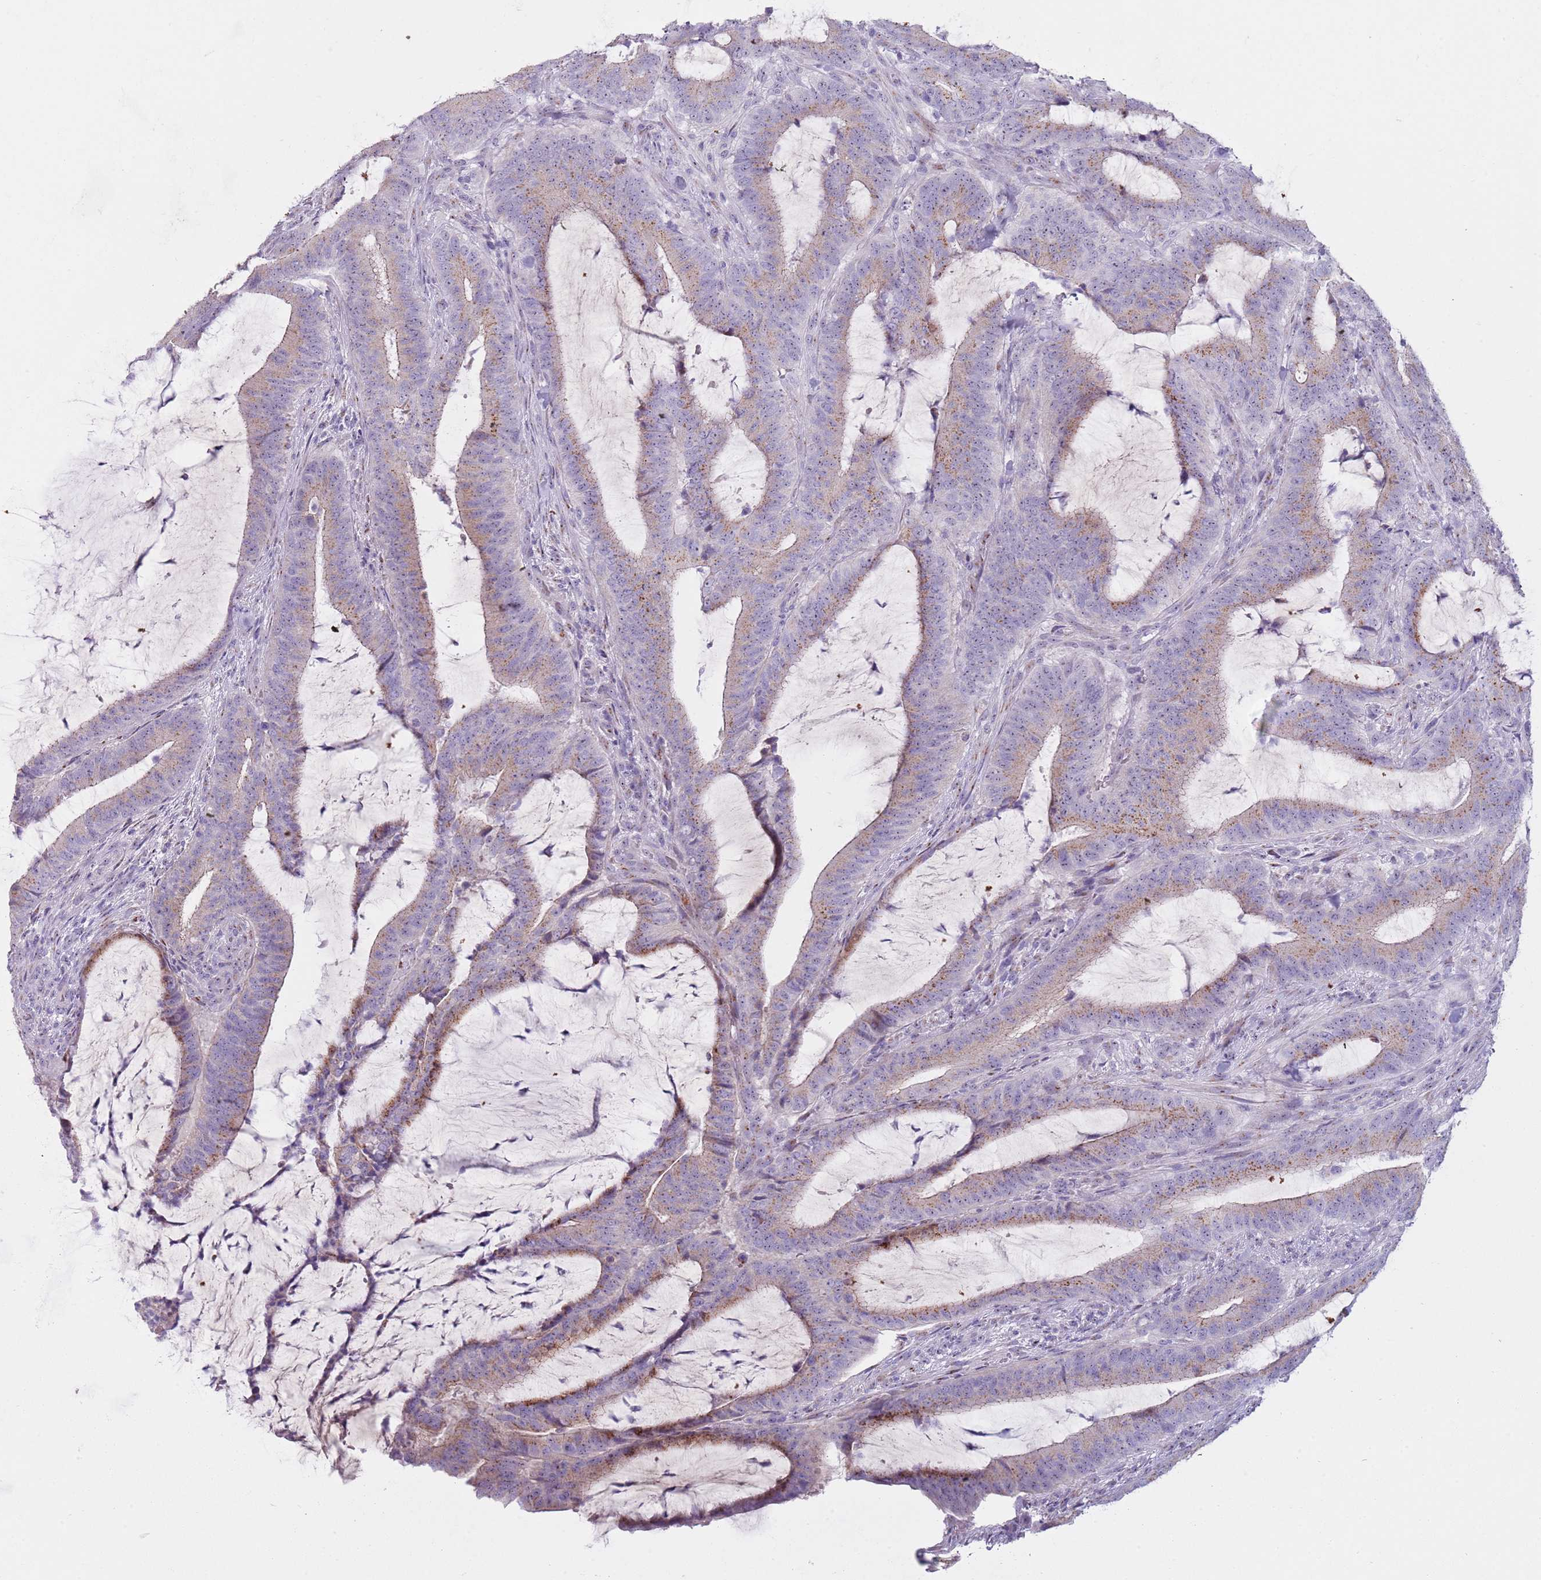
{"staining": {"intensity": "weak", "quantity": "25%-75%", "location": "cytoplasmic/membranous"}, "tissue": "colorectal cancer", "cell_type": "Tumor cells", "image_type": "cancer", "snomed": [{"axis": "morphology", "description": "Adenocarcinoma, NOS"}, {"axis": "topography", "description": "Colon"}], "caption": "Immunohistochemistry of human colorectal adenocarcinoma shows low levels of weak cytoplasmic/membranous expression in approximately 25%-75% of tumor cells.", "gene": "NBPF6", "patient": {"sex": "female", "age": 43}}